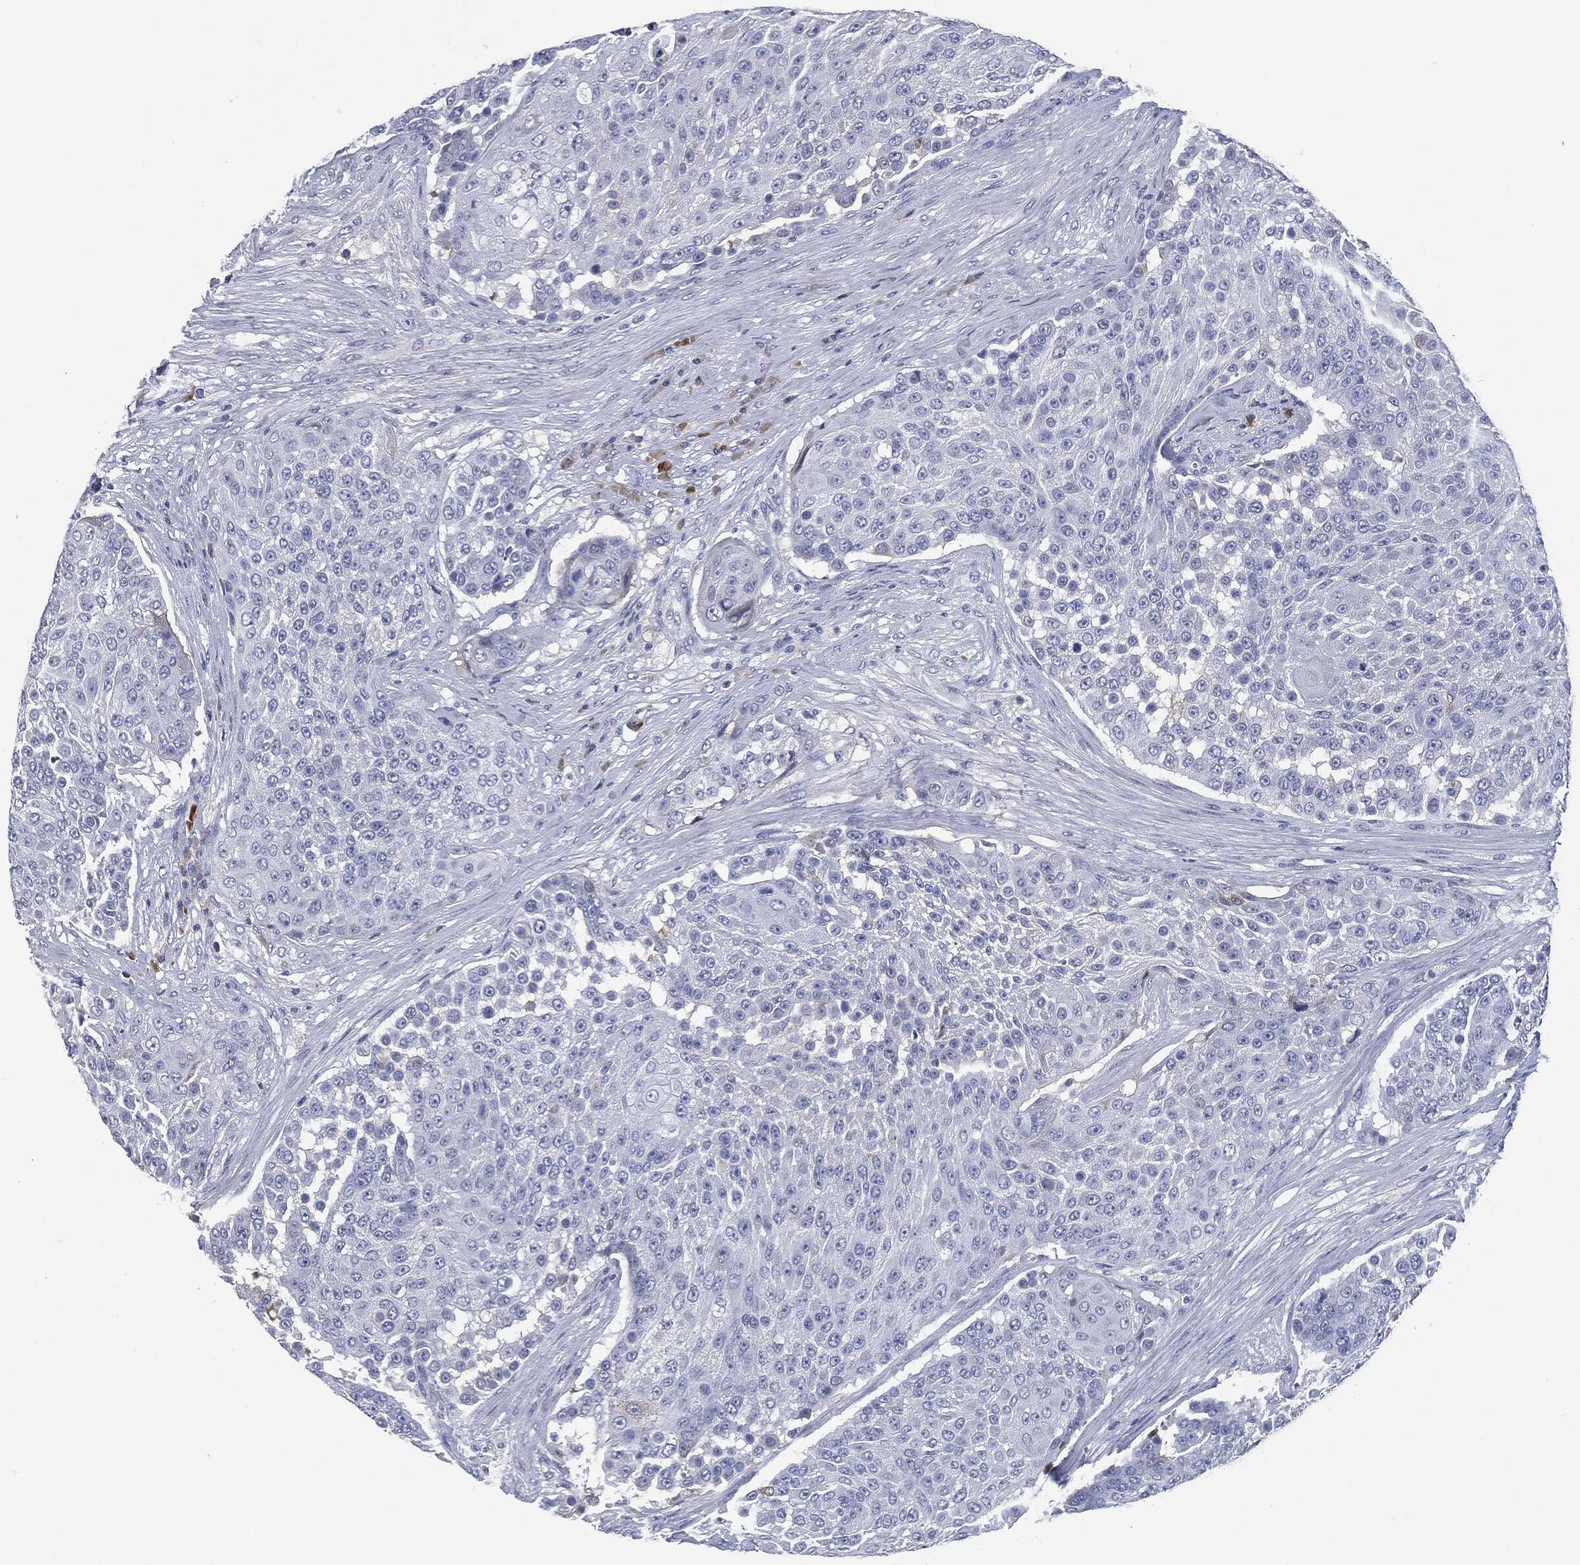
{"staining": {"intensity": "negative", "quantity": "none", "location": "none"}, "tissue": "urothelial cancer", "cell_type": "Tumor cells", "image_type": "cancer", "snomed": [{"axis": "morphology", "description": "Urothelial carcinoma, High grade"}, {"axis": "topography", "description": "Urinary bladder"}], "caption": "The photomicrograph displays no staining of tumor cells in high-grade urothelial carcinoma.", "gene": "SIGLEC7", "patient": {"sex": "female", "age": 63}}